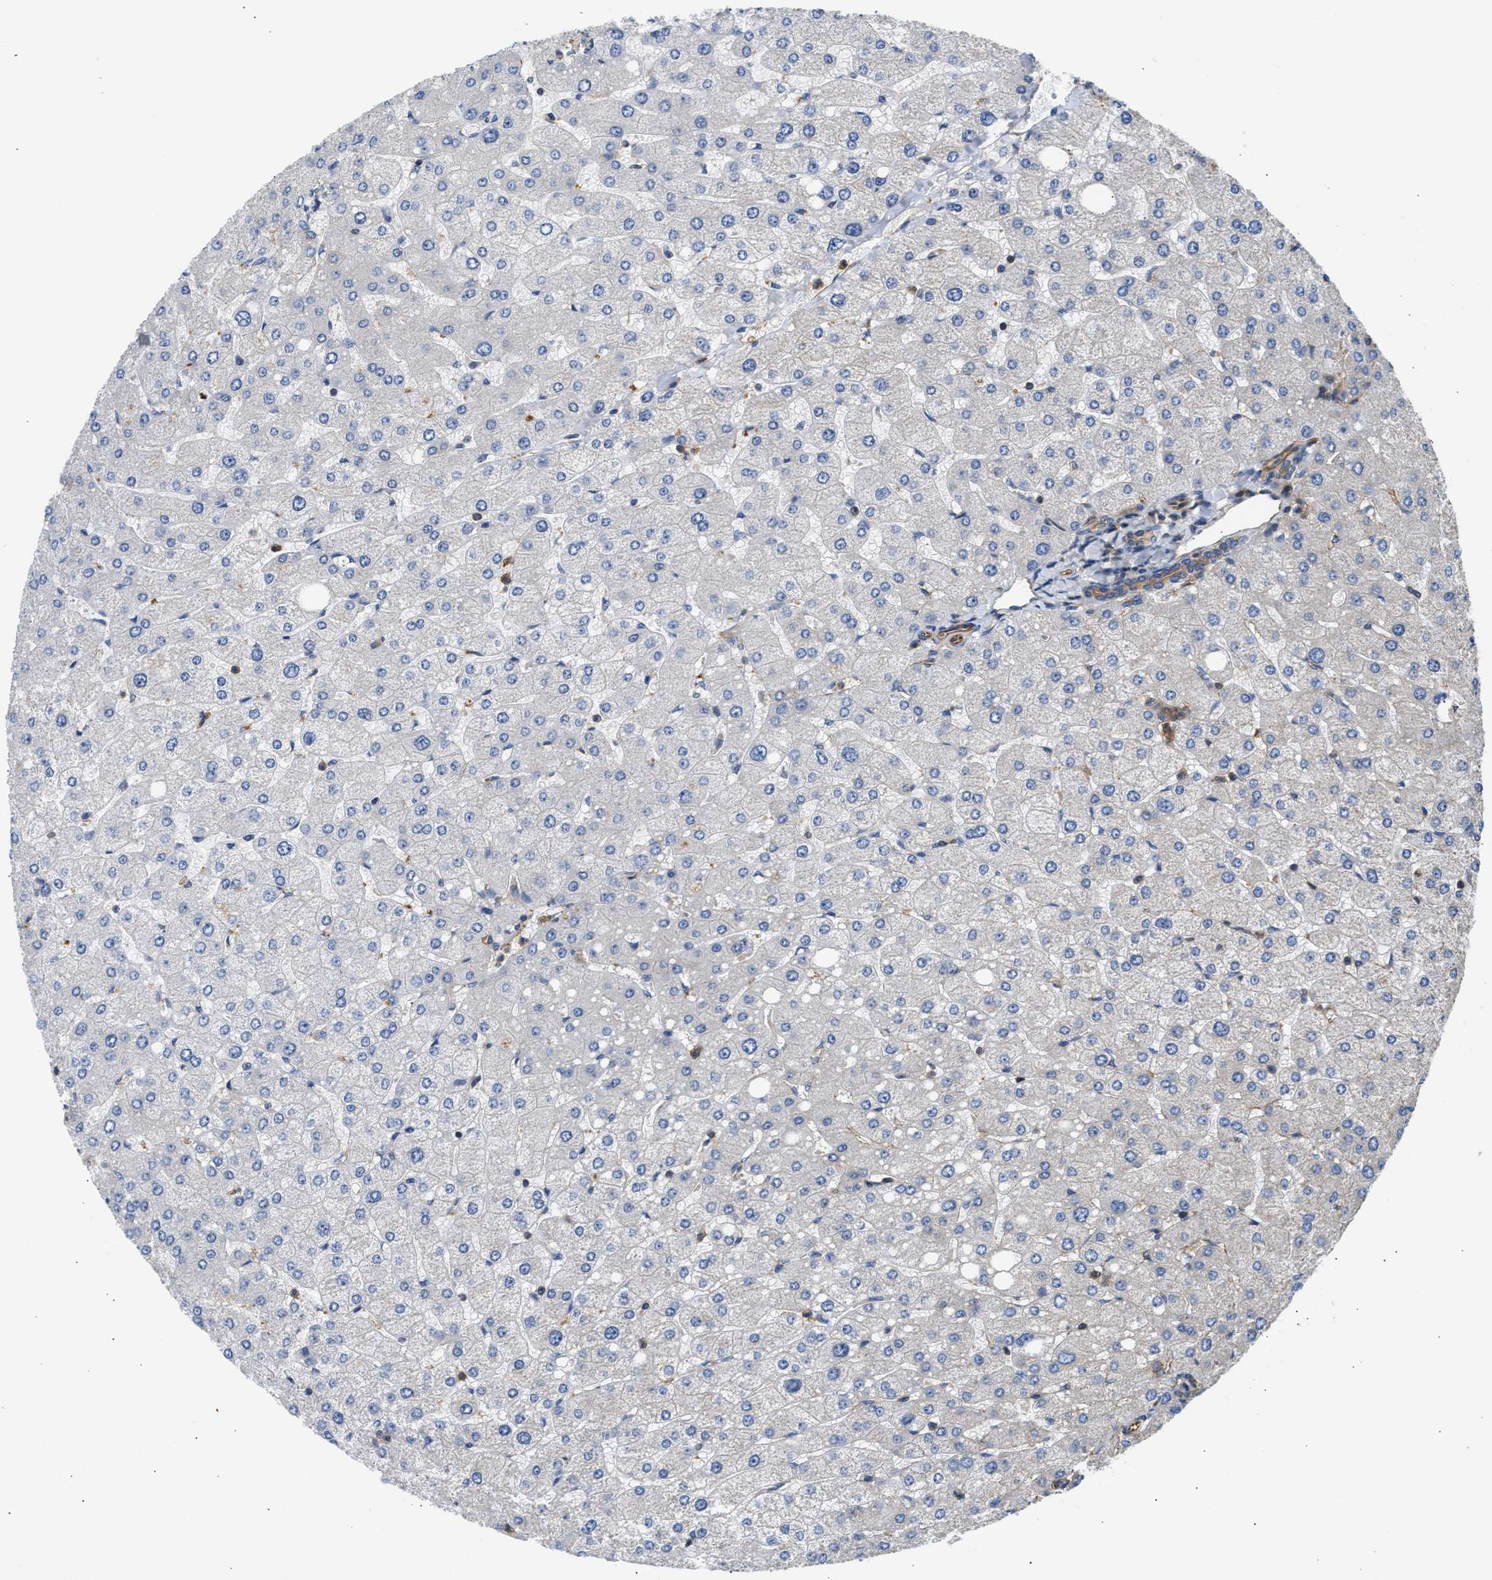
{"staining": {"intensity": "moderate", "quantity": "25%-75%", "location": "cytoplasmic/membranous"}, "tissue": "liver", "cell_type": "Cholangiocytes", "image_type": "normal", "snomed": [{"axis": "morphology", "description": "Normal tissue, NOS"}, {"axis": "topography", "description": "Liver"}], "caption": "Immunohistochemistry (IHC) (DAB) staining of unremarkable human liver reveals moderate cytoplasmic/membranous protein expression in approximately 25%-75% of cholangiocytes. (DAB (3,3'-diaminobenzidine) IHC, brown staining for protein, blue staining for nuclei).", "gene": "SAMD9L", "patient": {"sex": "male", "age": 55}}